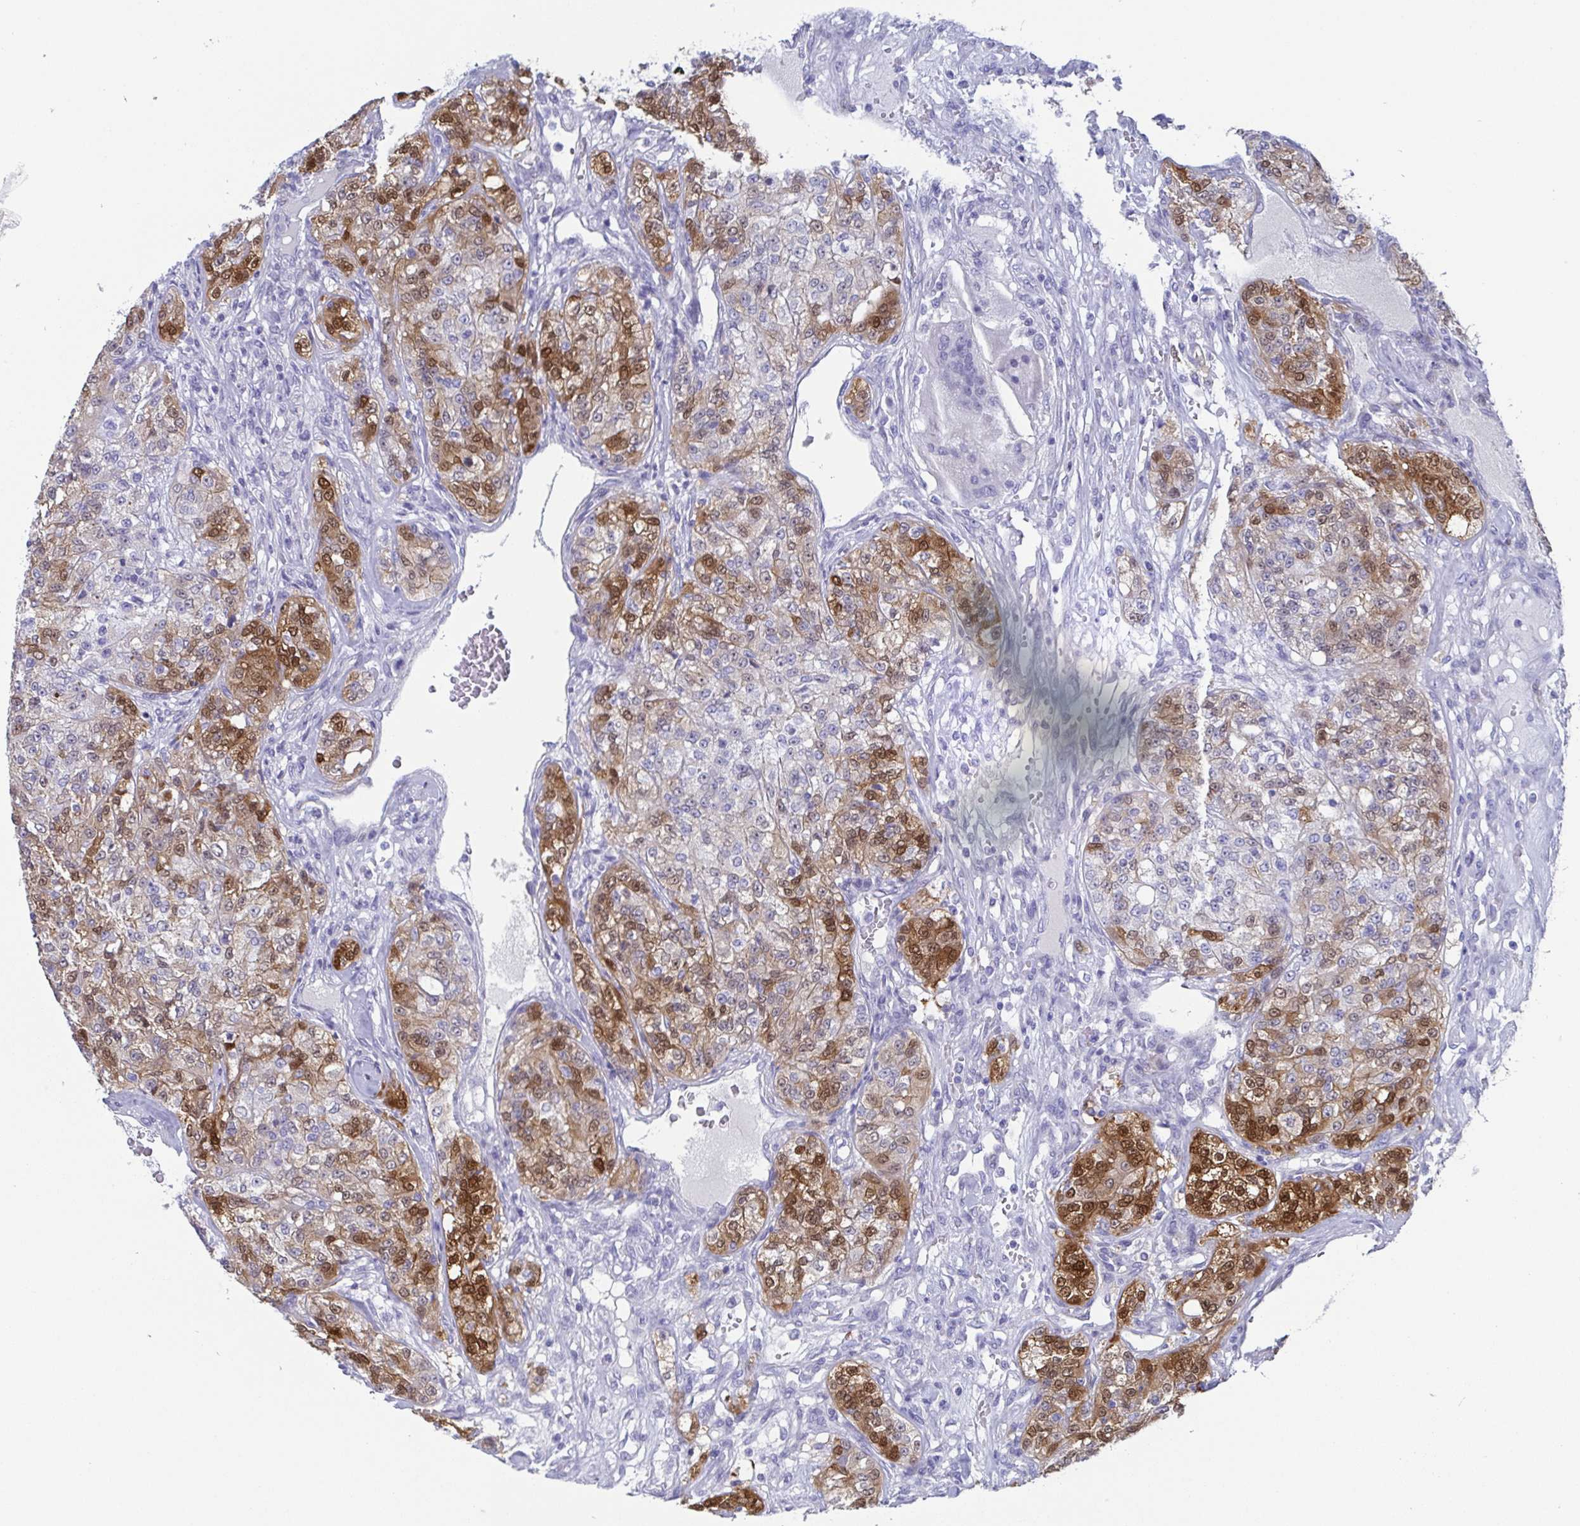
{"staining": {"intensity": "moderate", "quantity": "25%-75%", "location": "cytoplasmic/membranous,nuclear"}, "tissue": "renal cancer", "cell_type": "Tumor cells", "image_type": "cancer", "snomed": [{"axis": "morphology", "description": "Adenocarcinoma, NOS"}, {"axis": "topography", "description": "Kidney"}], "caption": "This is a micrograph of immunohistochemistry (IHC) staining of adenocarcinoma (renal), which shows moderate staining in the cytoplasmic/membranous and nuclear of tumor cells.", "gene": "SCGN", "patient": {"sex": "female", "age": 63}}